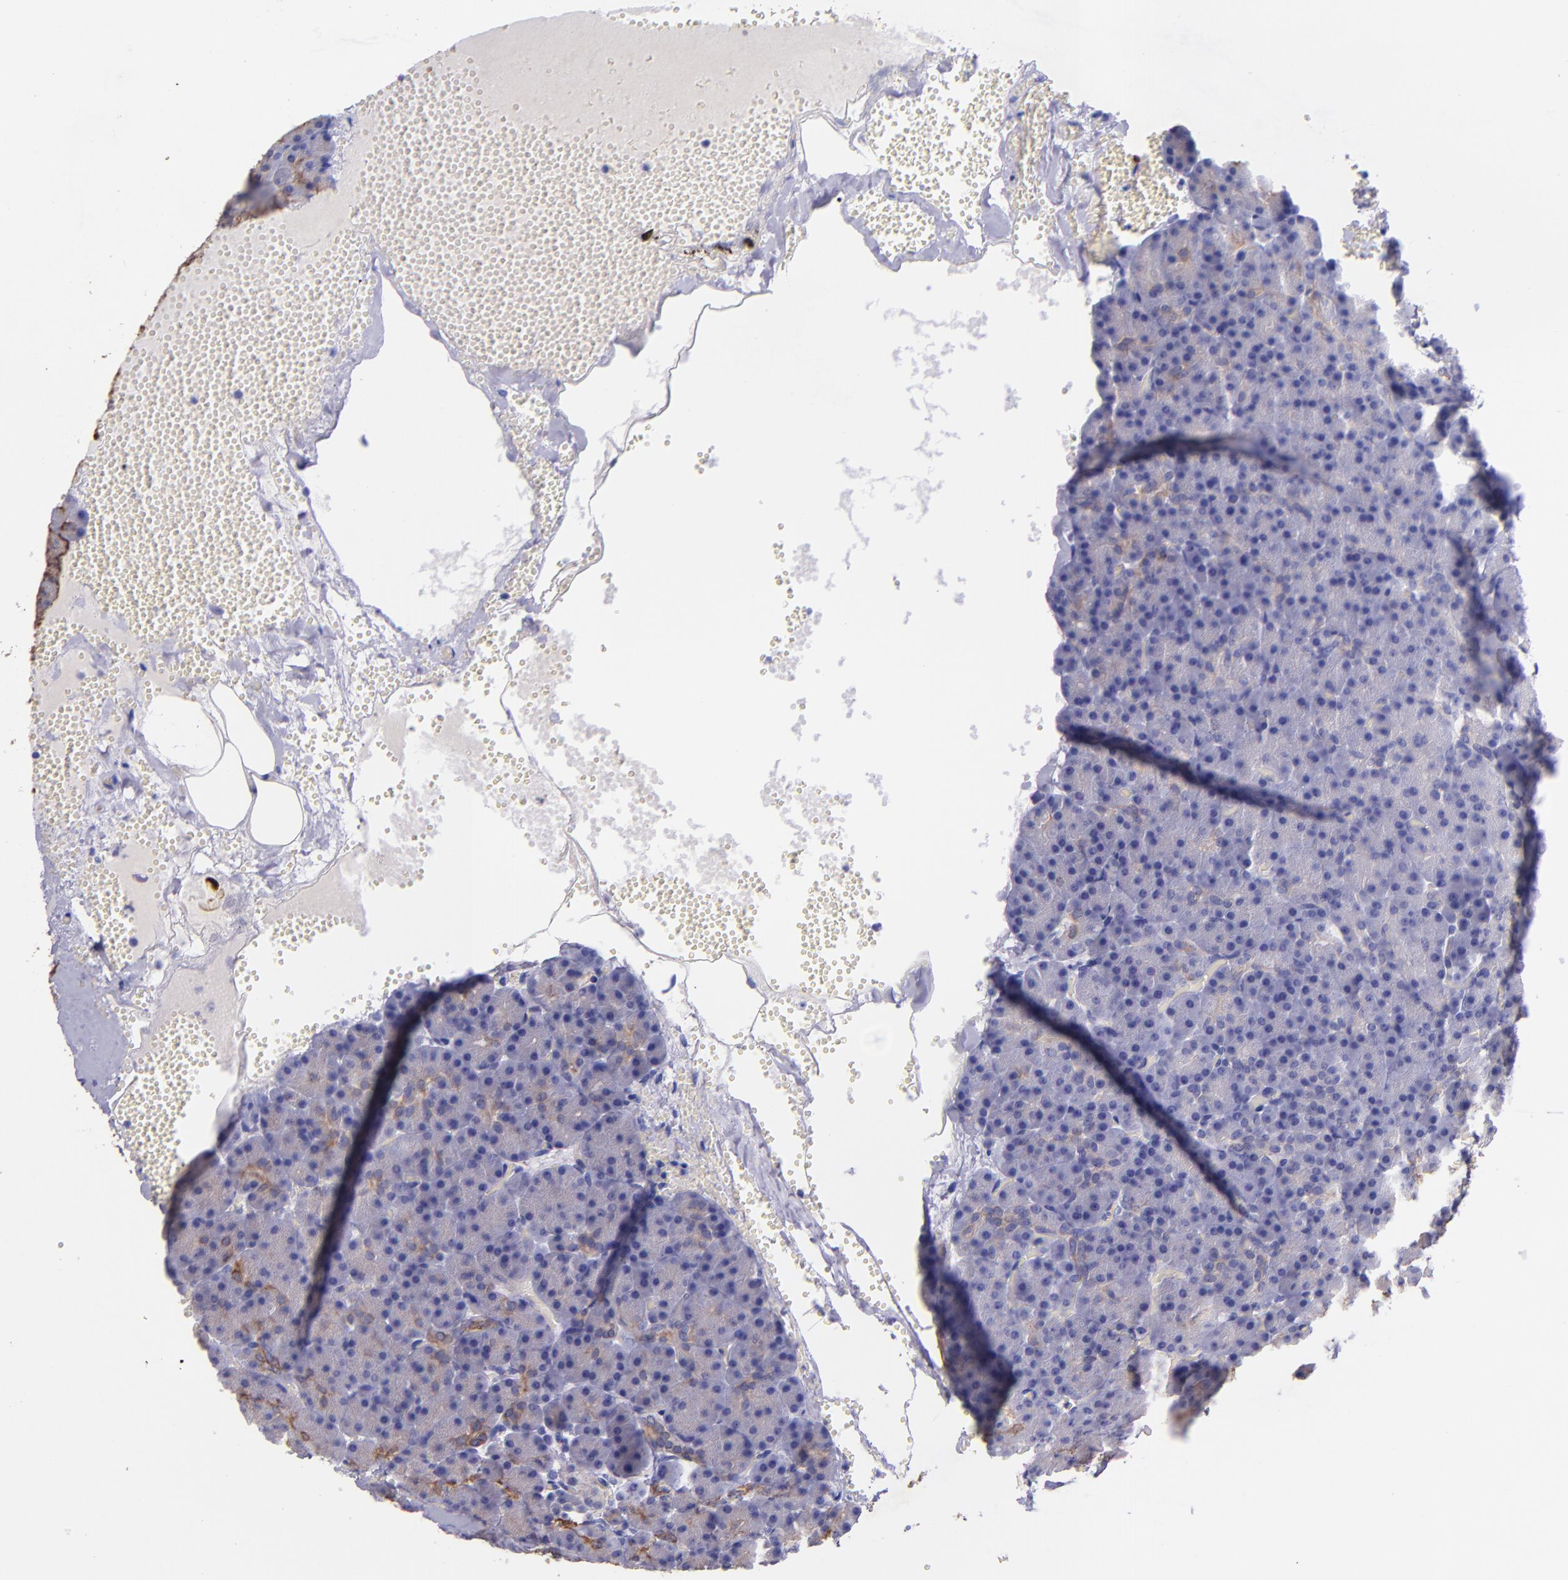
{"staining": {"intensity": "negative", "quantity": "none", "location": "none"}, "tissue": "pancreas", "cell_type": "Exocrine glandular cells", "image_type": "normal", "snomed": [{"axis": "morphology", "description": "Normal tissue, NOS"}, {"axis": "topography", "description": "Pancreas"}], "caption": "Immunohistochemical staining of unremarkable pancreas demonstrates no significant expression in exocrine glandular cells.", "gene": "KRT4", "patient": {"sex": "female", "age": 35}}